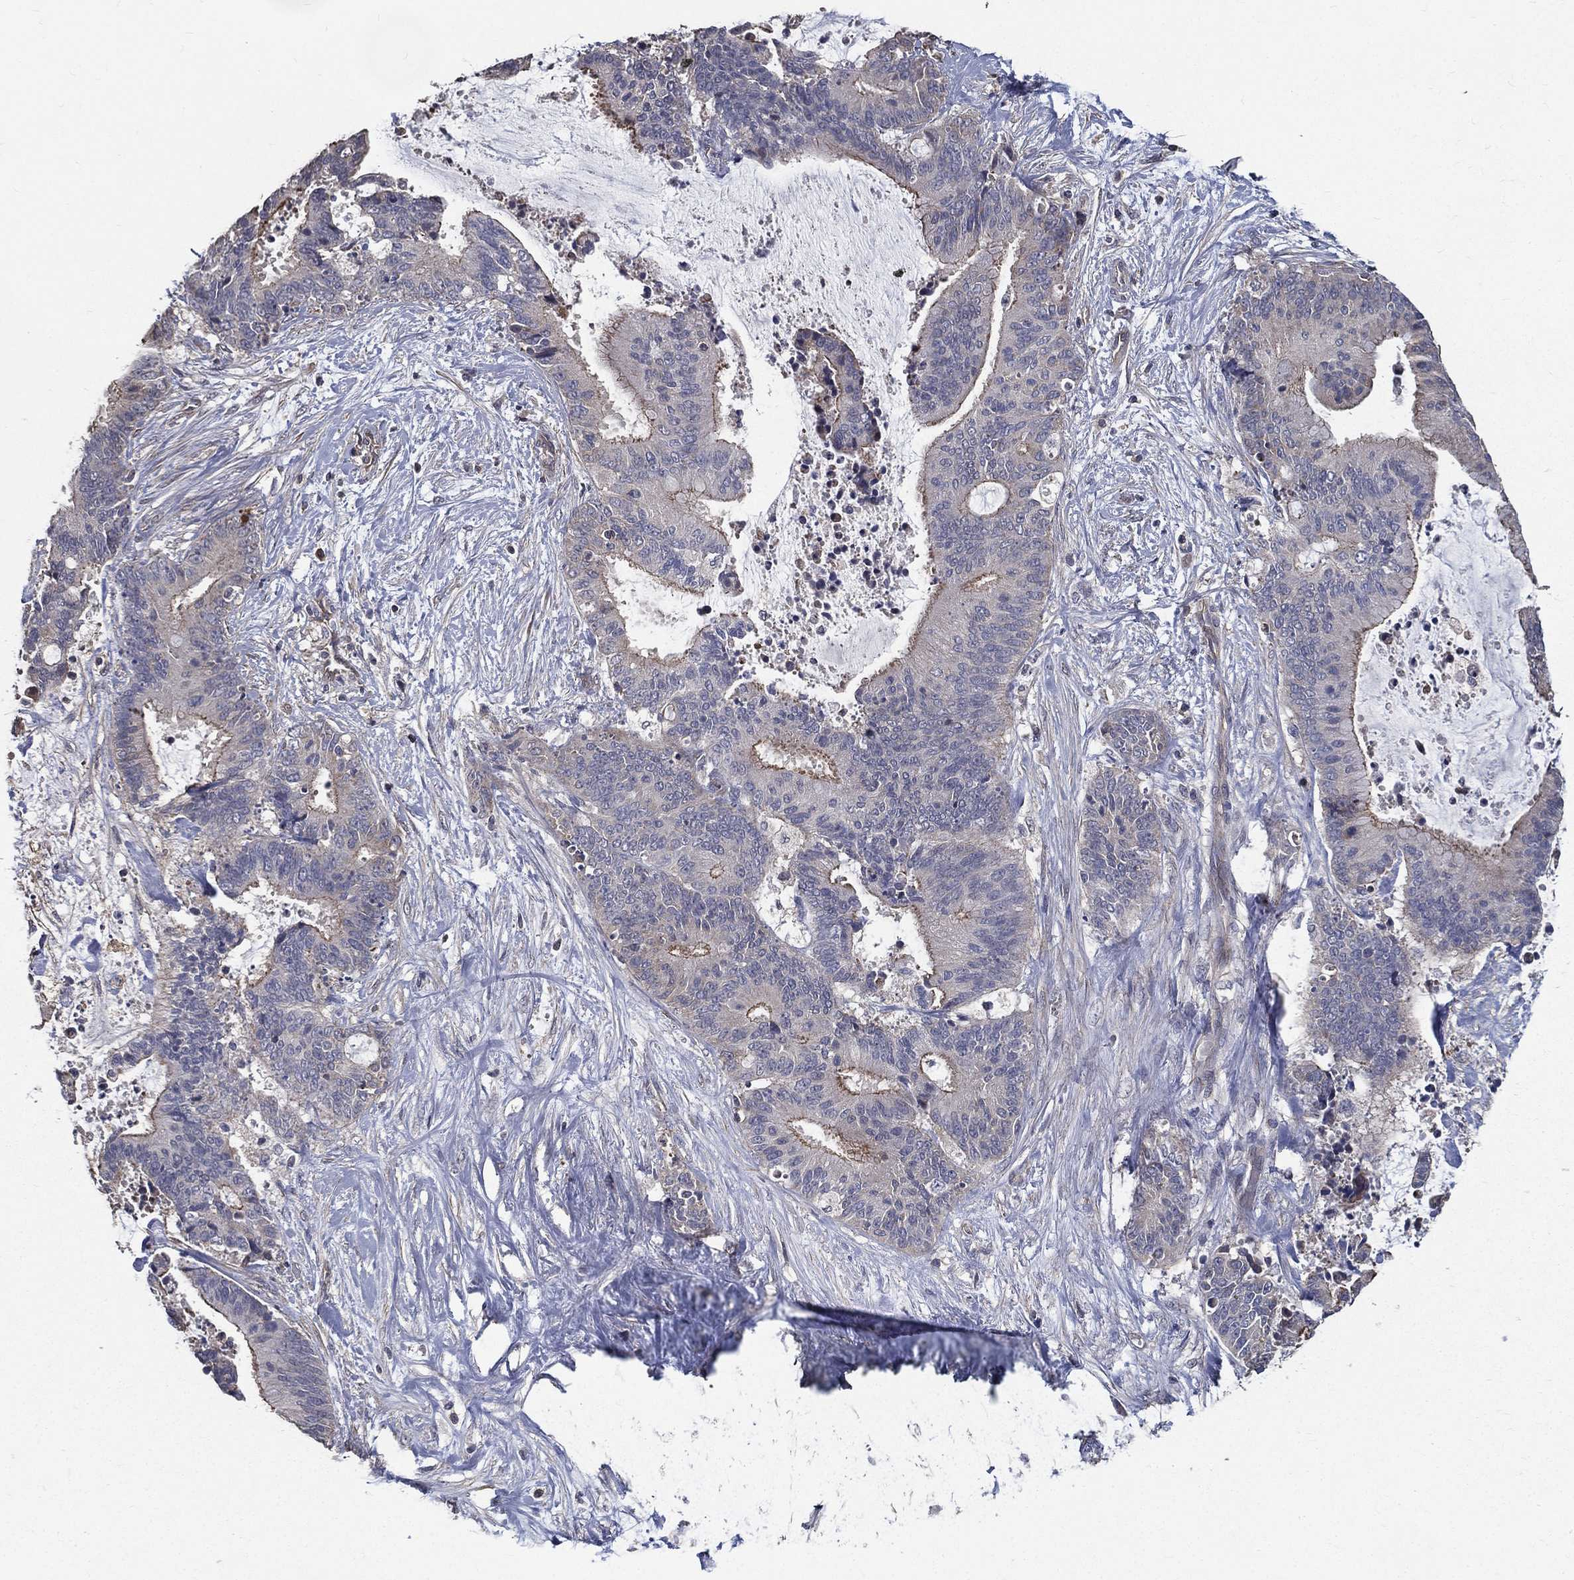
{"staining": {"intensity": "moderate", "quantity": "<25%", "location": "cytoplasmic/membranous"}, "tissue": "liver cancer", "cell_type": "Tumor cells", "image_type": "cancer", "snomed": [{"axis": "morphology", "description": "Cholangiocarcinoma"}, {"axis": "topography", "description": "Liver"}], "caption": "Immunohistochemical staining of liver cholangiocarcinoma shows low levels of moderate cytoplasmic/membranous staining in approximately <25% of tumor cells. The staining was performed using DAB, with brown indicating positive protein expression. Nuclei are stained blue with hematoxylin.", "gene": "SERPINB2", "patient": {"sex": "female", "age": 73}}